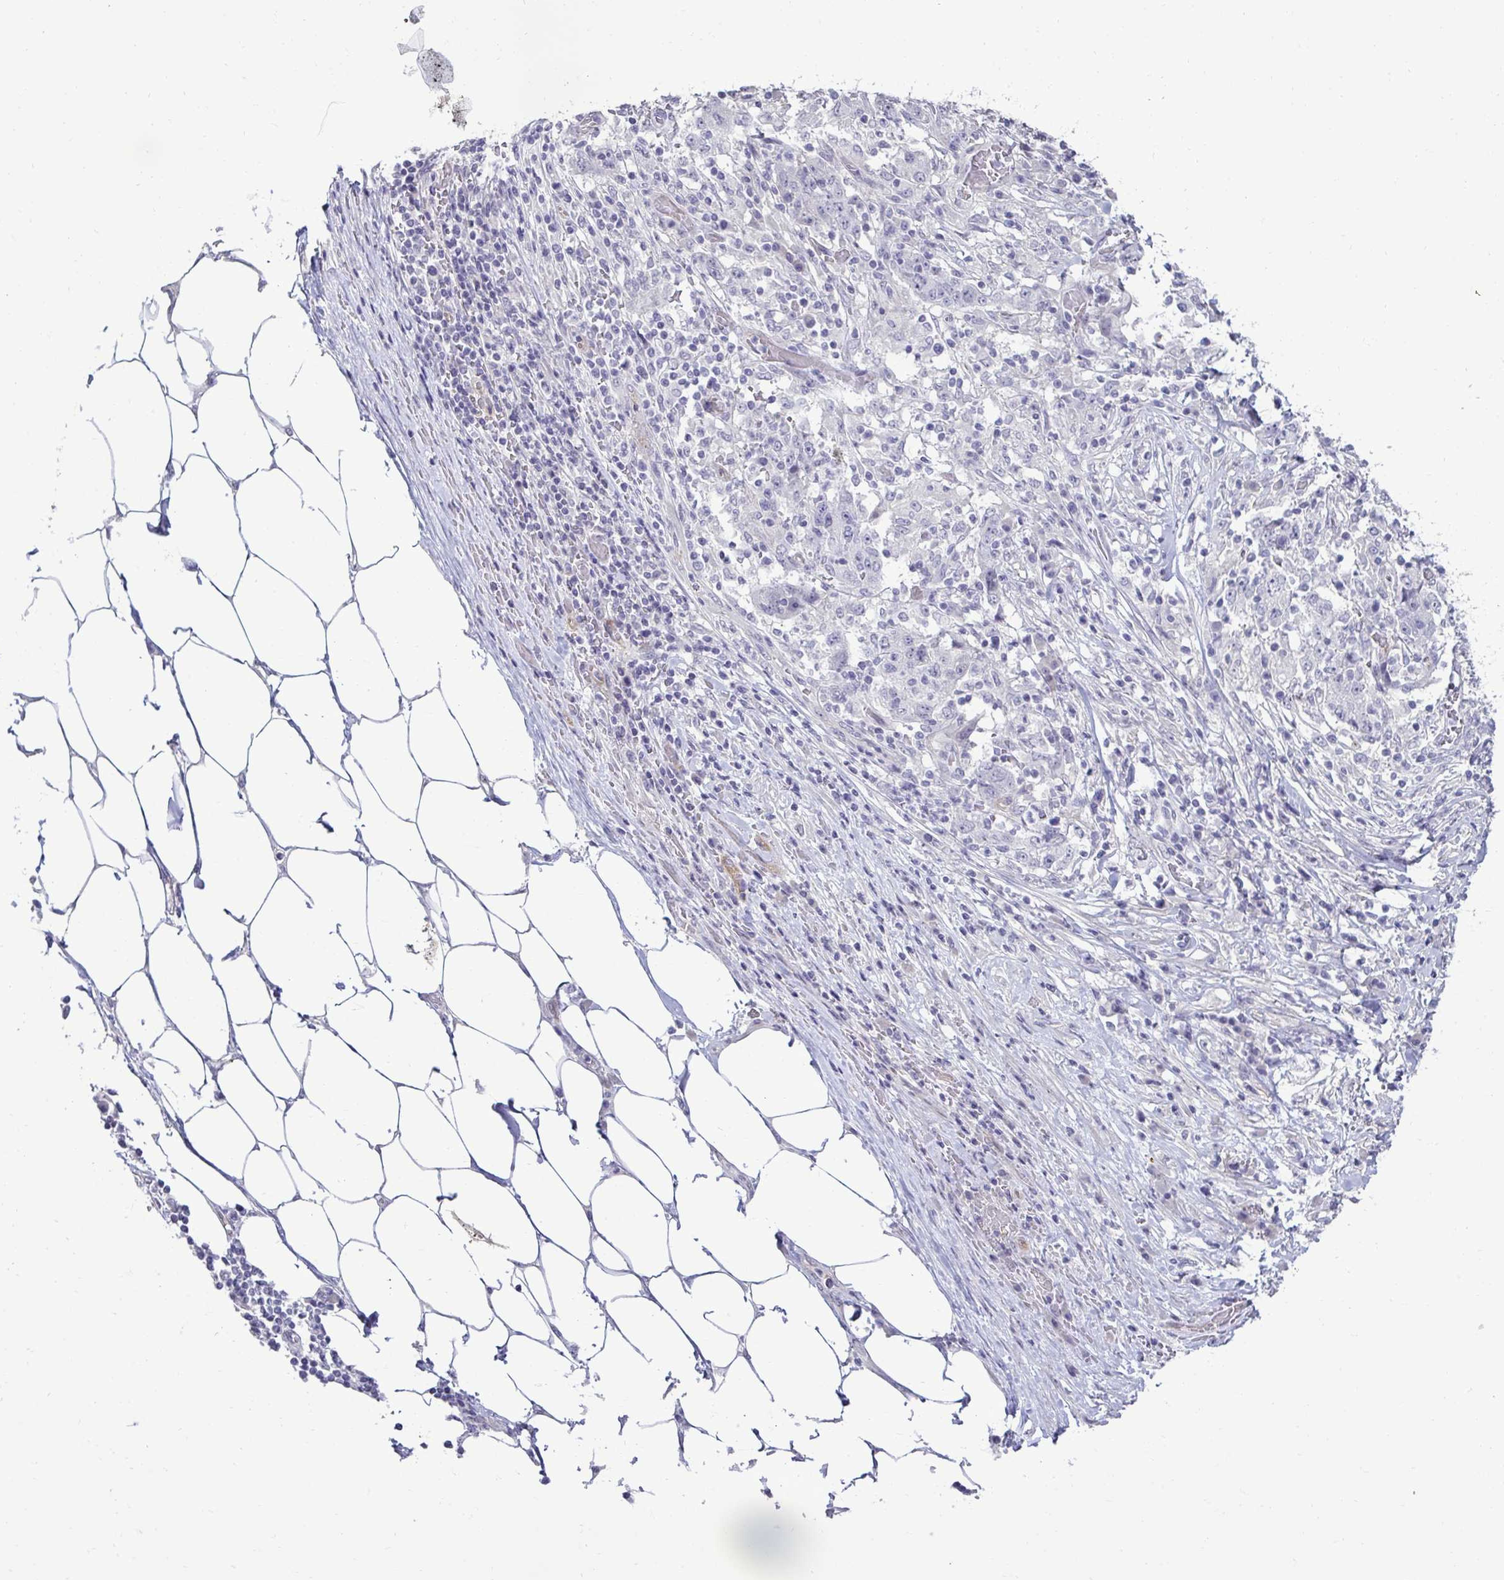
{"staining": {"intensity": "negative", "quantity": "none", "location": "none"}, "tissue": "stomach cancer", "cell_type": "Tumor cells", "image_type": "cancer", "snomed": [{"axis": "morphology", "description": "Adenocarcinoma, NOS"}, {"axis": "topography", "description": "Stomach"}], "caption": "Human stomach adenocarcinoma stained for a protein using IHC displays no staining in tumor cells.", "gene": "SLC30A3", "patient": {"sex": "male", "age": 59}}